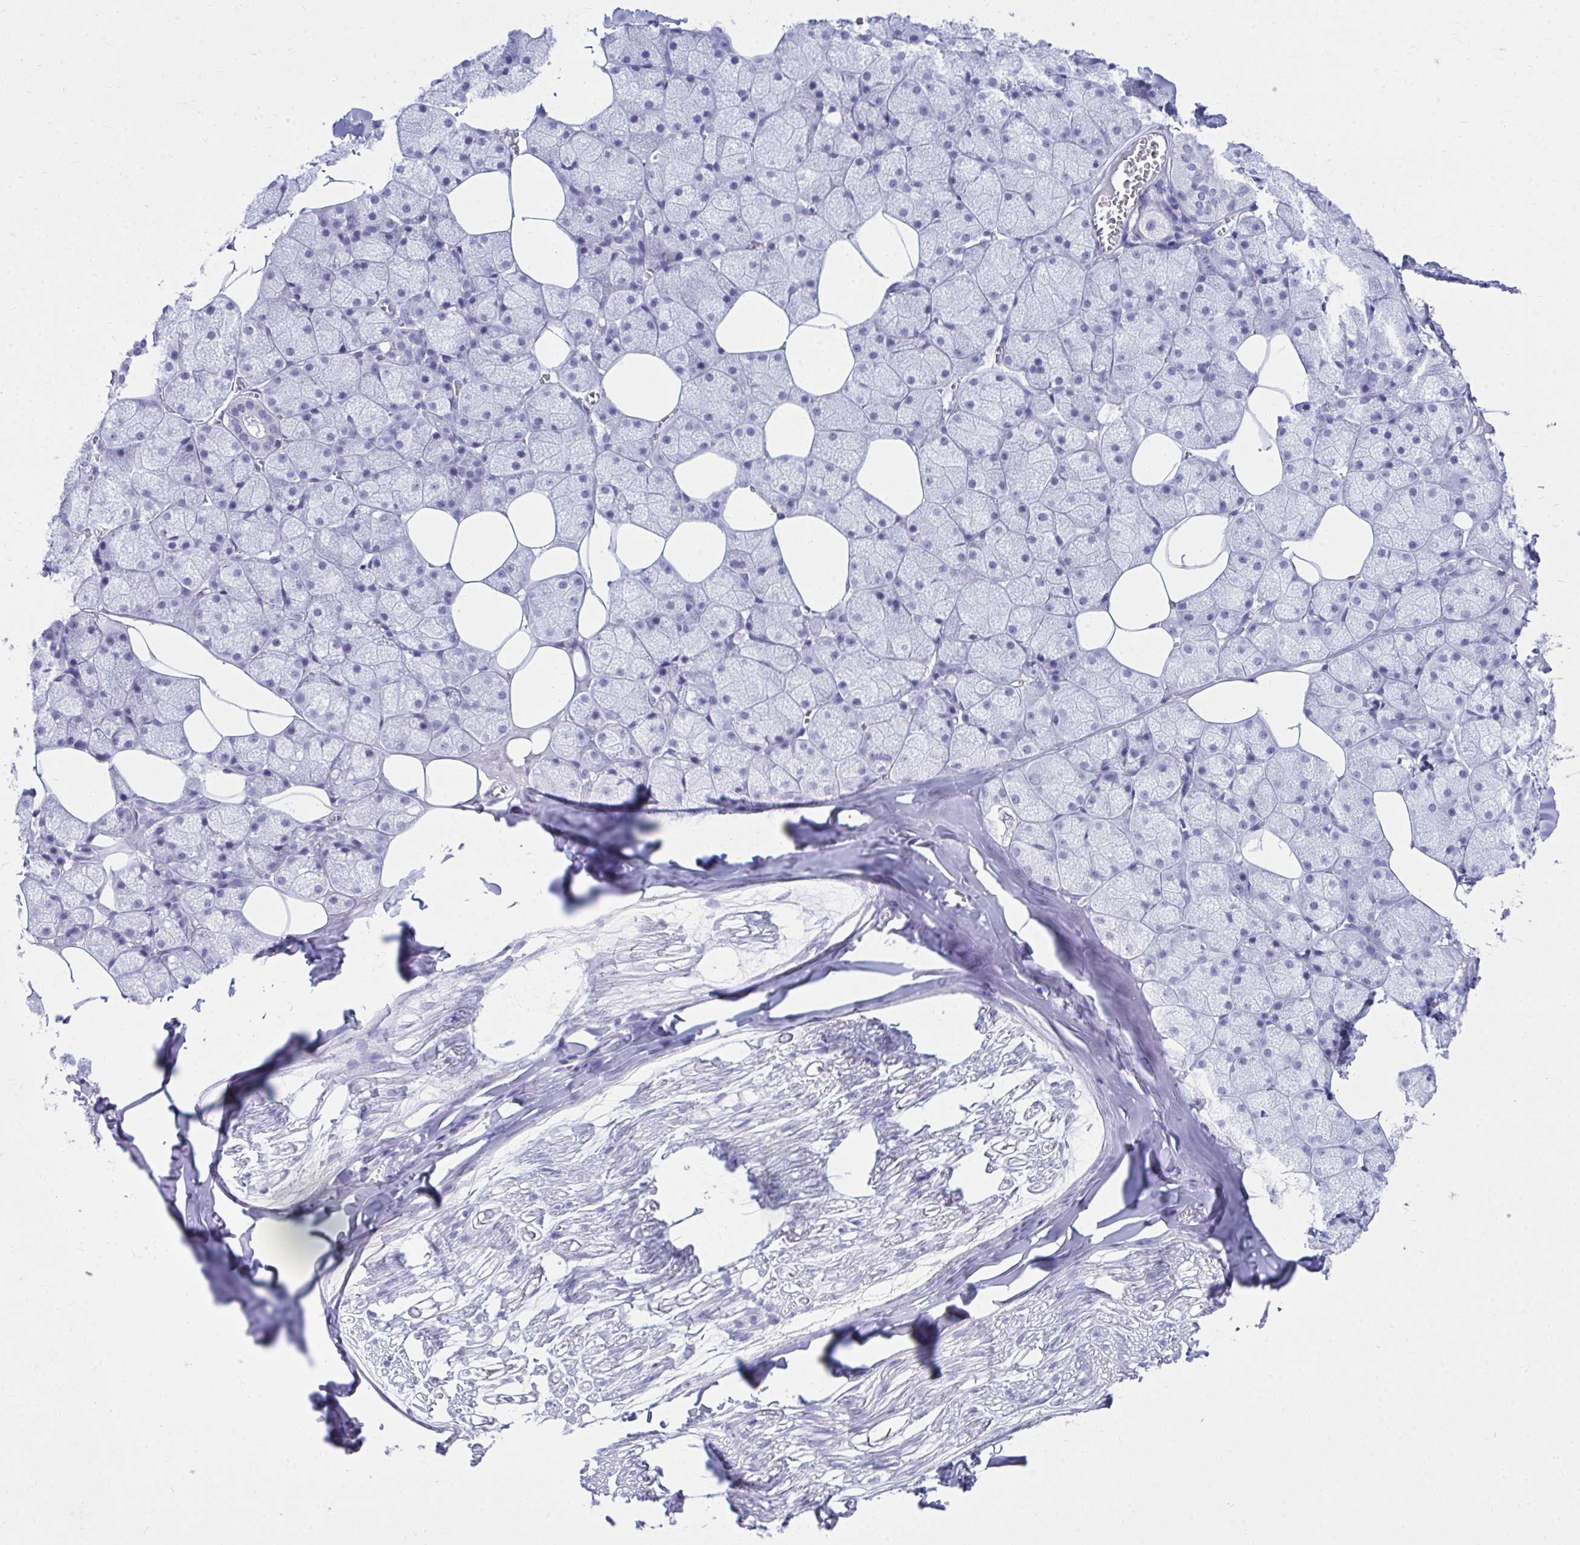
{"staining": {"intensity": "negative", "quantity": "none", "location": "none"}, "tissue": "salivary gland", "cell_type": "Glandular cells", "image_type": "normal", "snomed": [{"axis": "morphology", "description": "Normal tissue, NOS"}, {"axis": "topography", "description": "Salivary gland"}, {"axis": "topography", "description": "Peripheral nerve tissue"}], "caption": "An immunohistochemistry (IHC) histopathology image of unremarkable salivary gland is shown. There is no staining in glandular cells of salivary gland.", "gene": "OR5F1", "patient": {"sex": "male", "age": 38}}